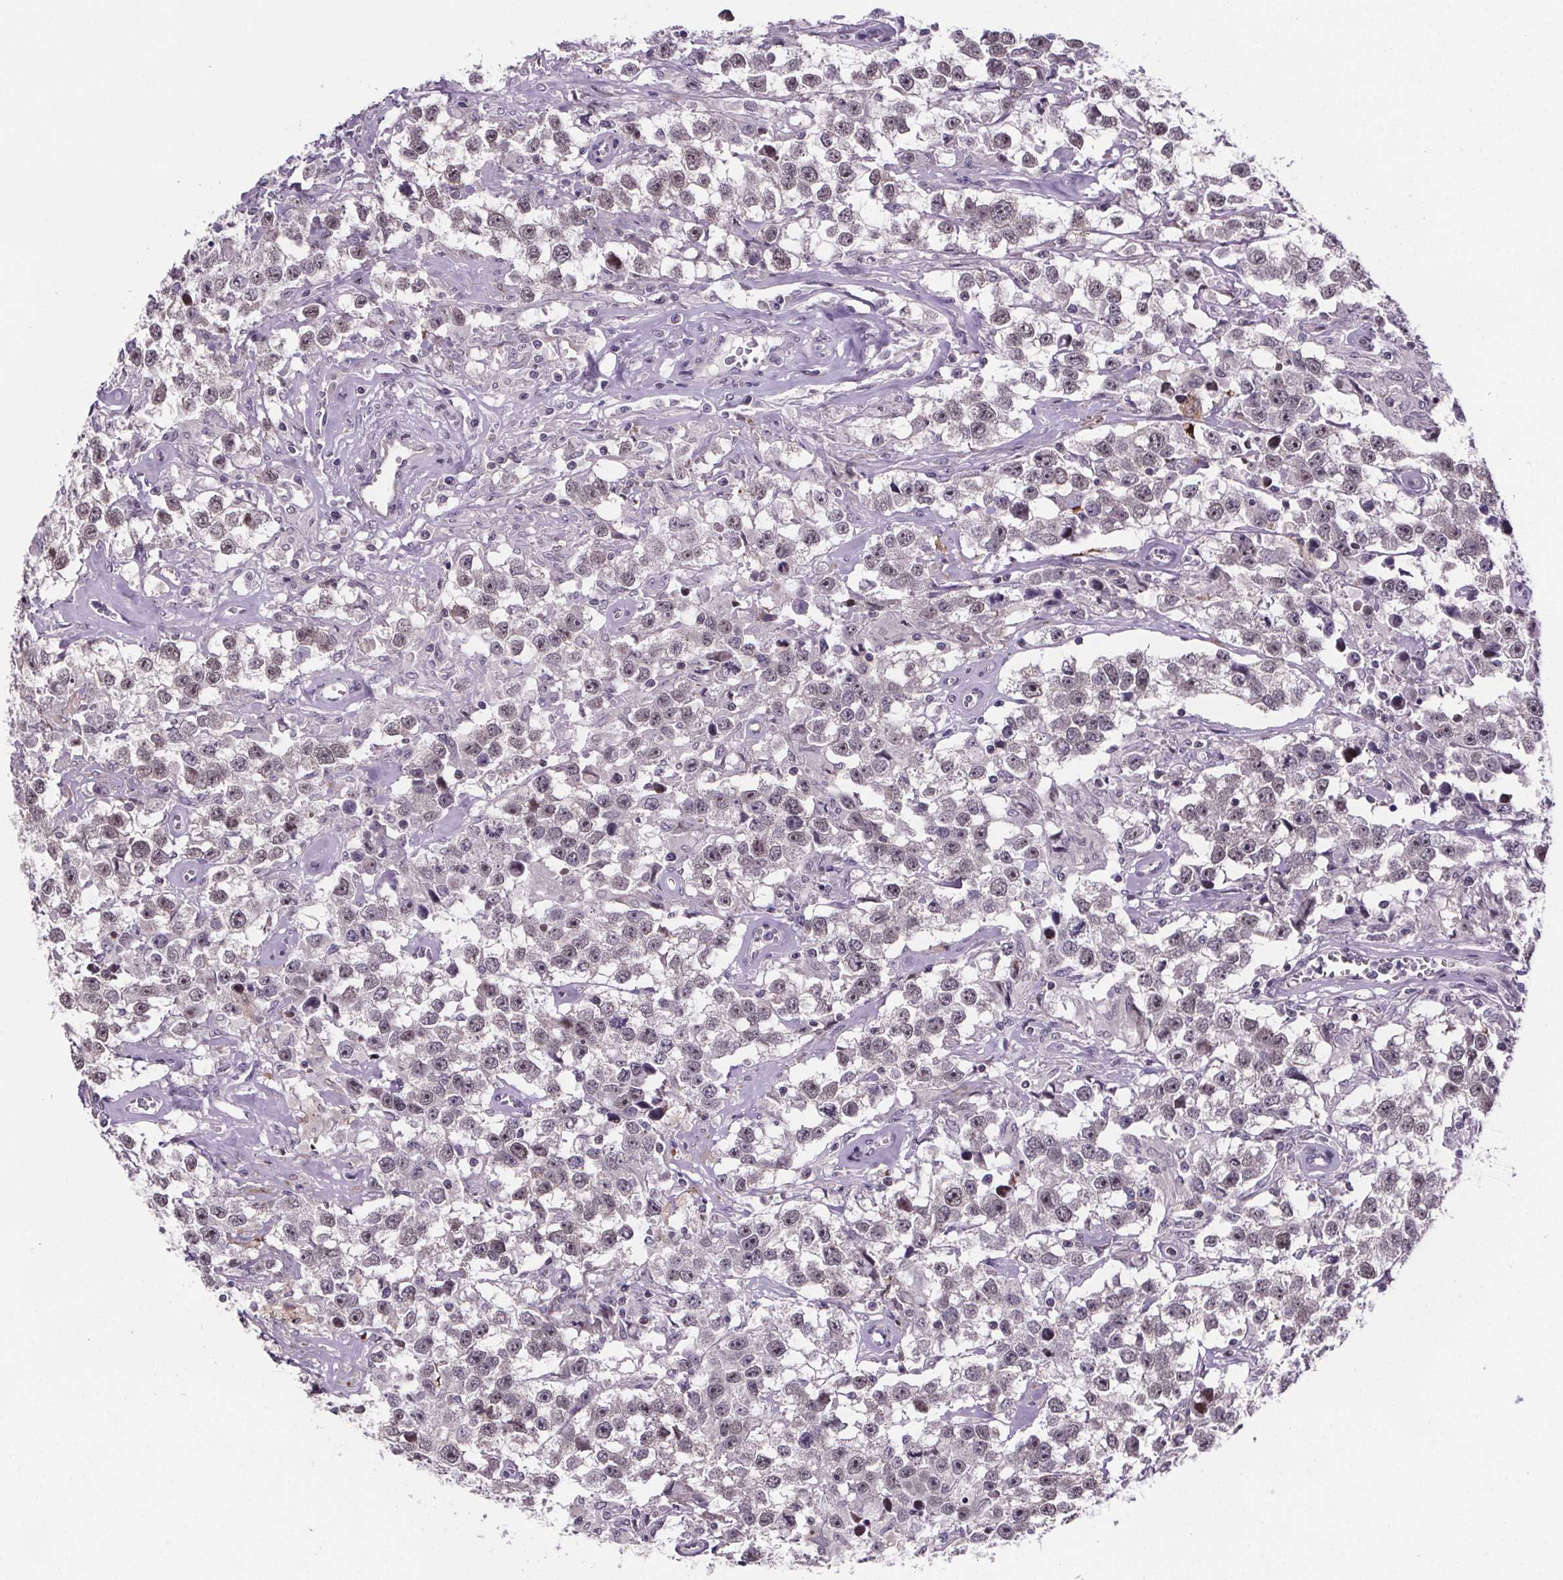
{"staining": {"intensity": "weak", "quantity": "25%-75%", "location": "cytoplasmic/membranous"}, "tissue": "testis cancer", "cell_type": "Tumor cells", "image_type": "cancer", "snomed": [{"axis": "morphology", "description": "Seminoma, NOS"}, {"axis": "topography", "description": "Testis"}], "caption": "Testis cancer stained for a protein exhibits weak cytoplasmic/membranous positivity in tumor cells. Ihc stains the protein in brown and the nuclei are stained blue.", "gene": "TTC12", "patient": {"sex": "male", "age": 43}}